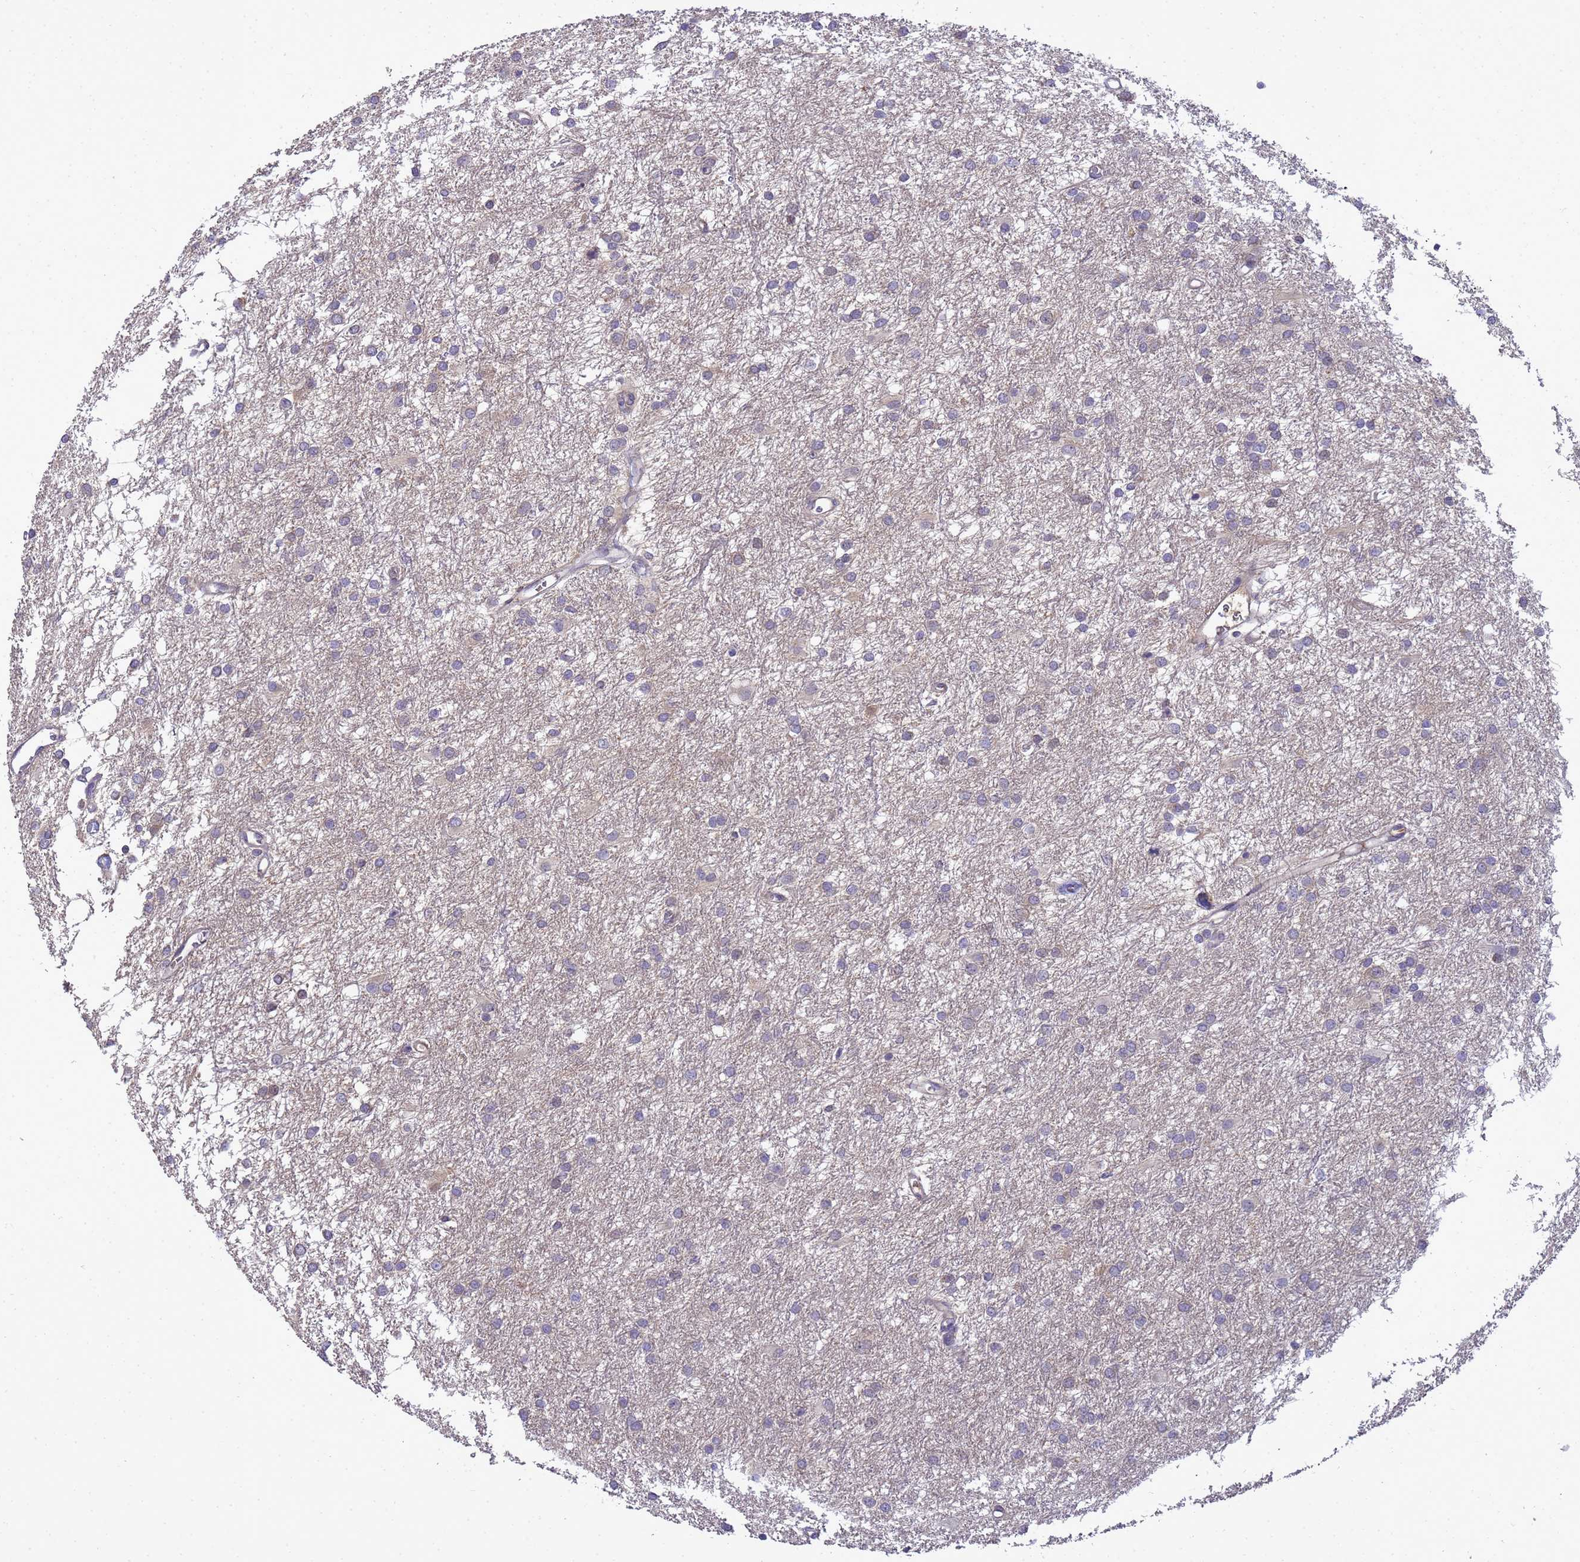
{"staining": {"intensity": "negative", "quantity": "none", "location": "none"}, "tissue": "glioma", "cell_type": "Tumor cells", "image_type": "cancer", "snomed": [{"axis": "morphology", "description": "Glioma, malignant, High grade"}, {"axis": "topography", "description": "Brain"}], "caption": "There is no significant expression in tumor cells of glioma.", "gene": "TMEM74B", "patient": {"sex": "female", "age": 50}}